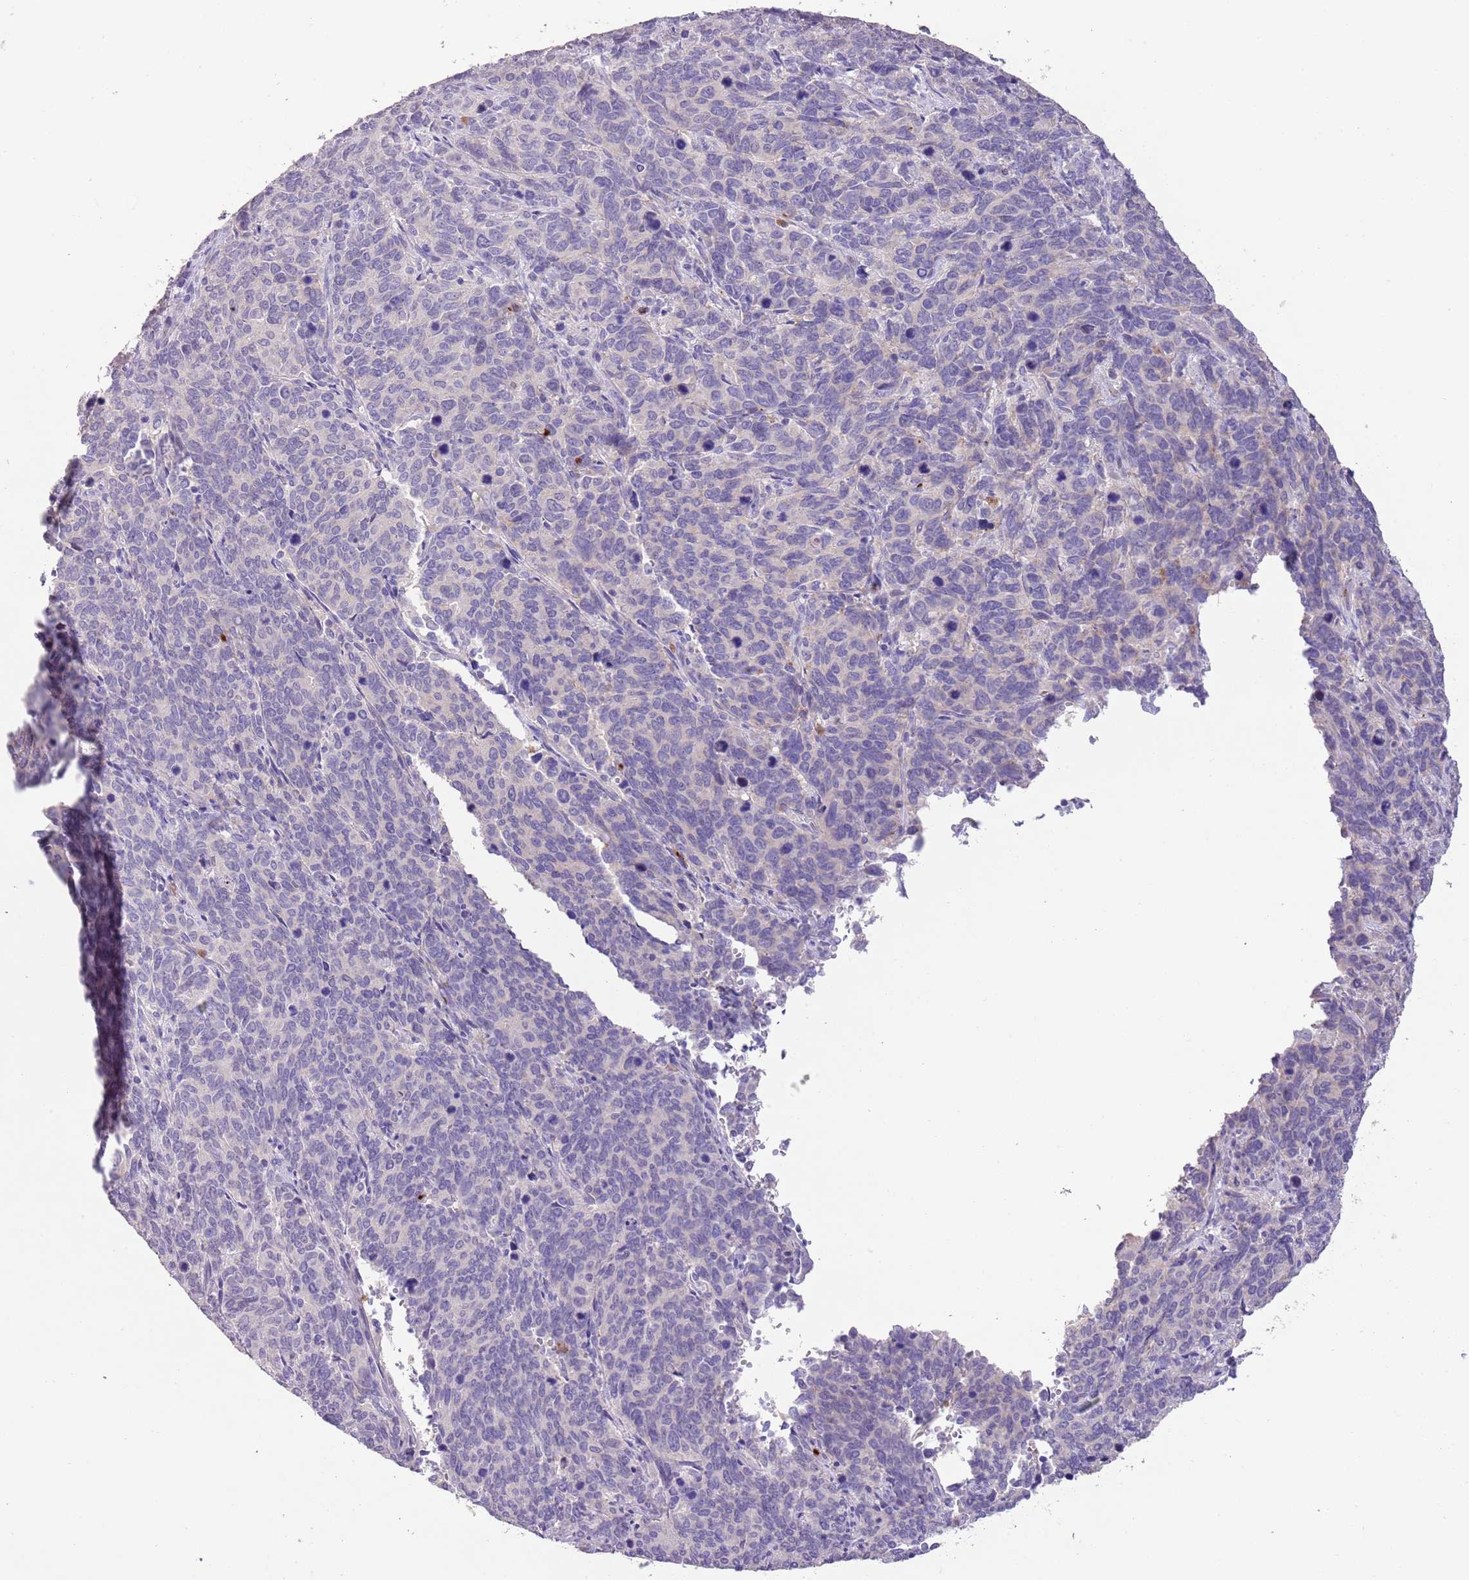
{"staining": {"intensity": "negative", "quantity": "none", "location": "none"}, "tissue": "cervical cancer", "cell_type": "Tumor cells", "image_type": "cancer", "snomed": [{"axis": "morphology", "description": "Squamous cell carcinoma, NOS"}, {"axis": "topography", "description": "Cervix"}], "caption": "There is no significant expression in tumor cells of cervical squamous cell carcinoma.", "gene": "CLEC2A", "patient": {"sex": "female", "age": 60}}